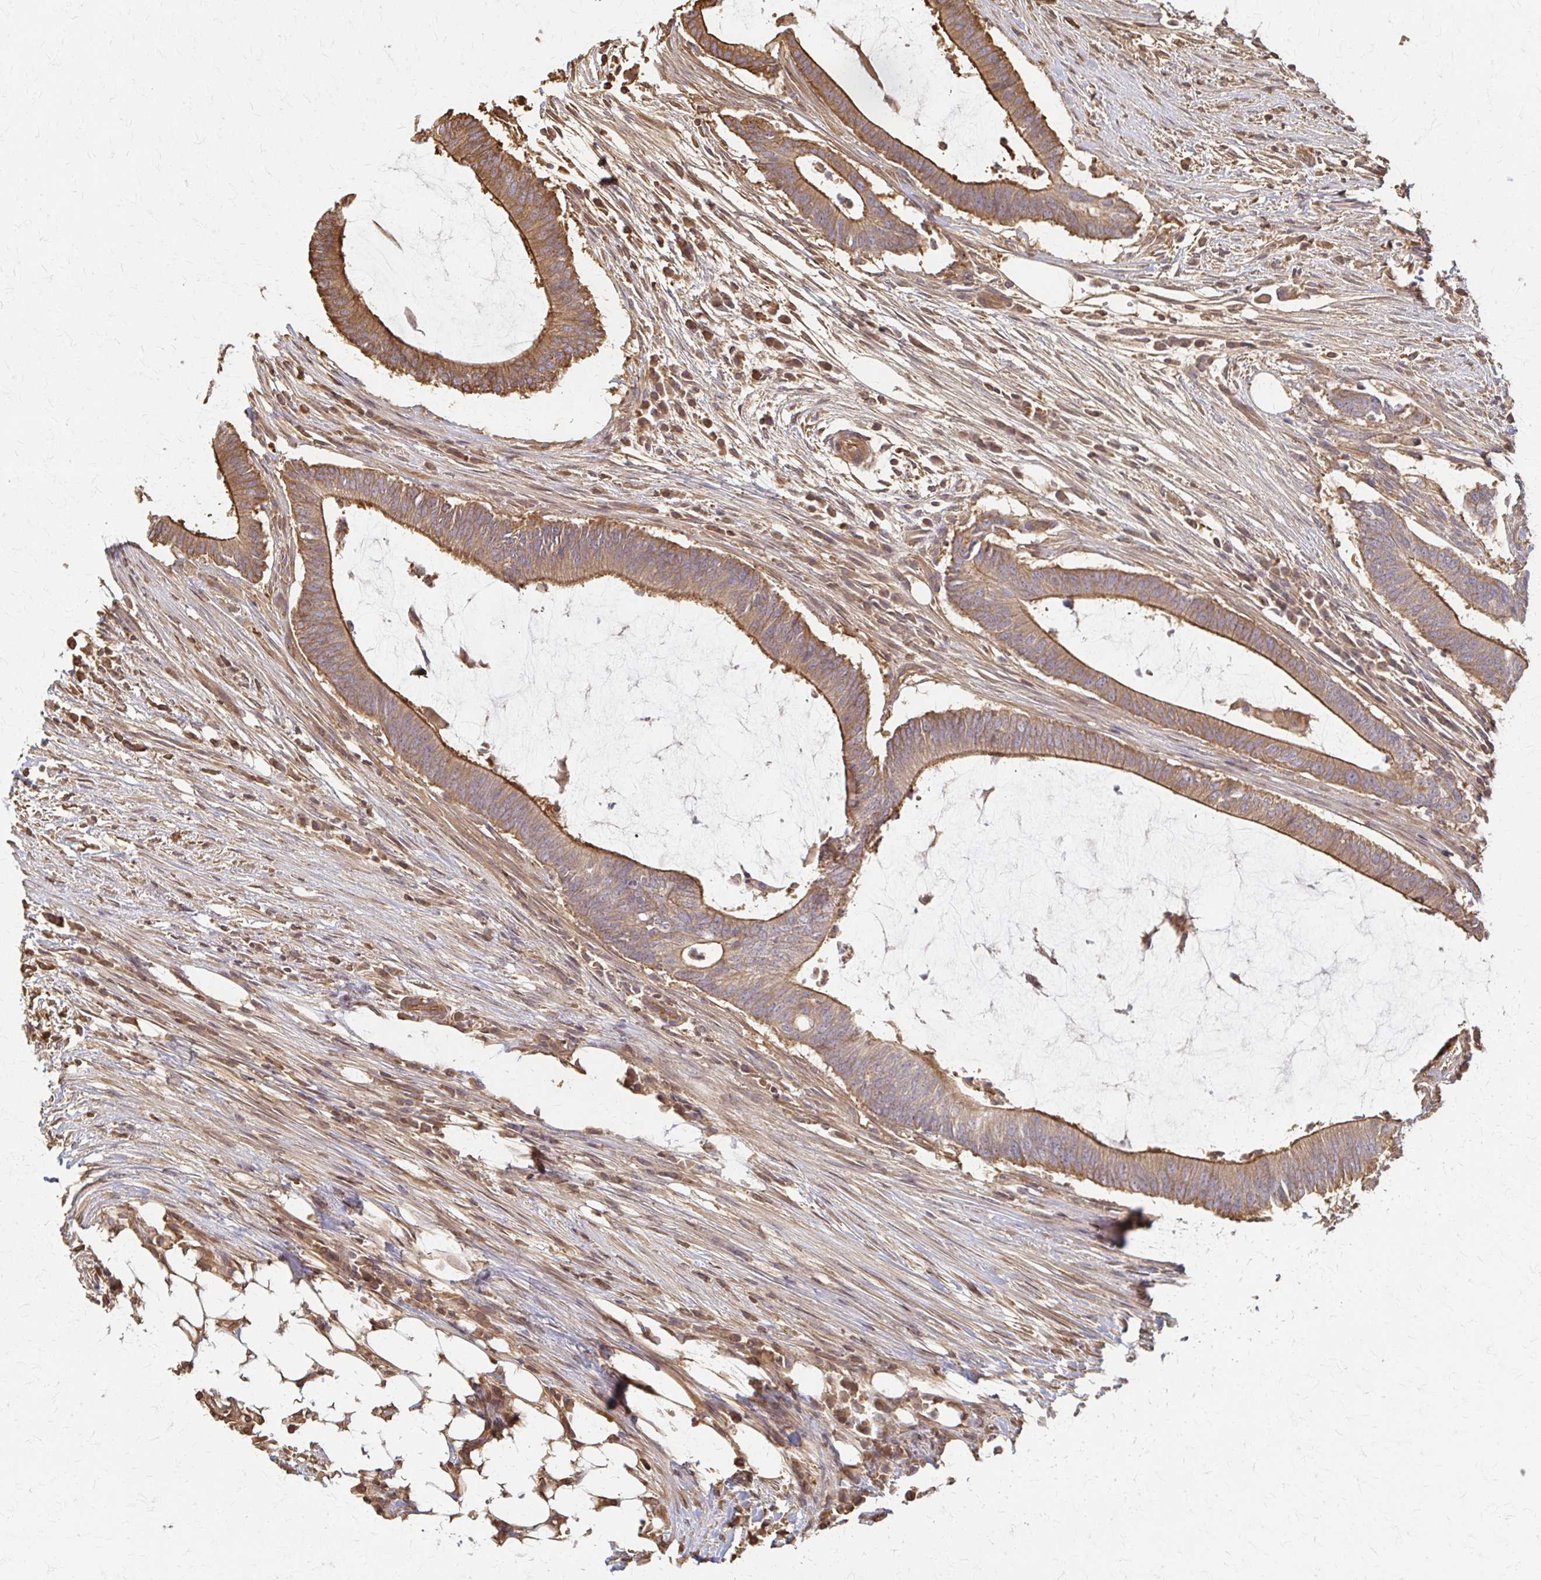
{"staining": {"intensity": "moderate", "quantity": ">75%", "location": "cytoplasmic/membranous"}, "tissue": "colorectal cancer", "cell_type": "Tumor cells", "image_type": "cancer", "snomed": [{"axis": "morphology", "description": "Adenocarcinoma, NOS"}, {"axis": "topography", "description": "Colon"}], "caption": "Tumor cells reveal medium levels of moderate cytoplasmic/membranous expression in approximately >75% of cells in colorectal cancer (adenocarcinoma).", "gene": "ARHGAP35", "patient": {"sex": "female", "age": 43}}